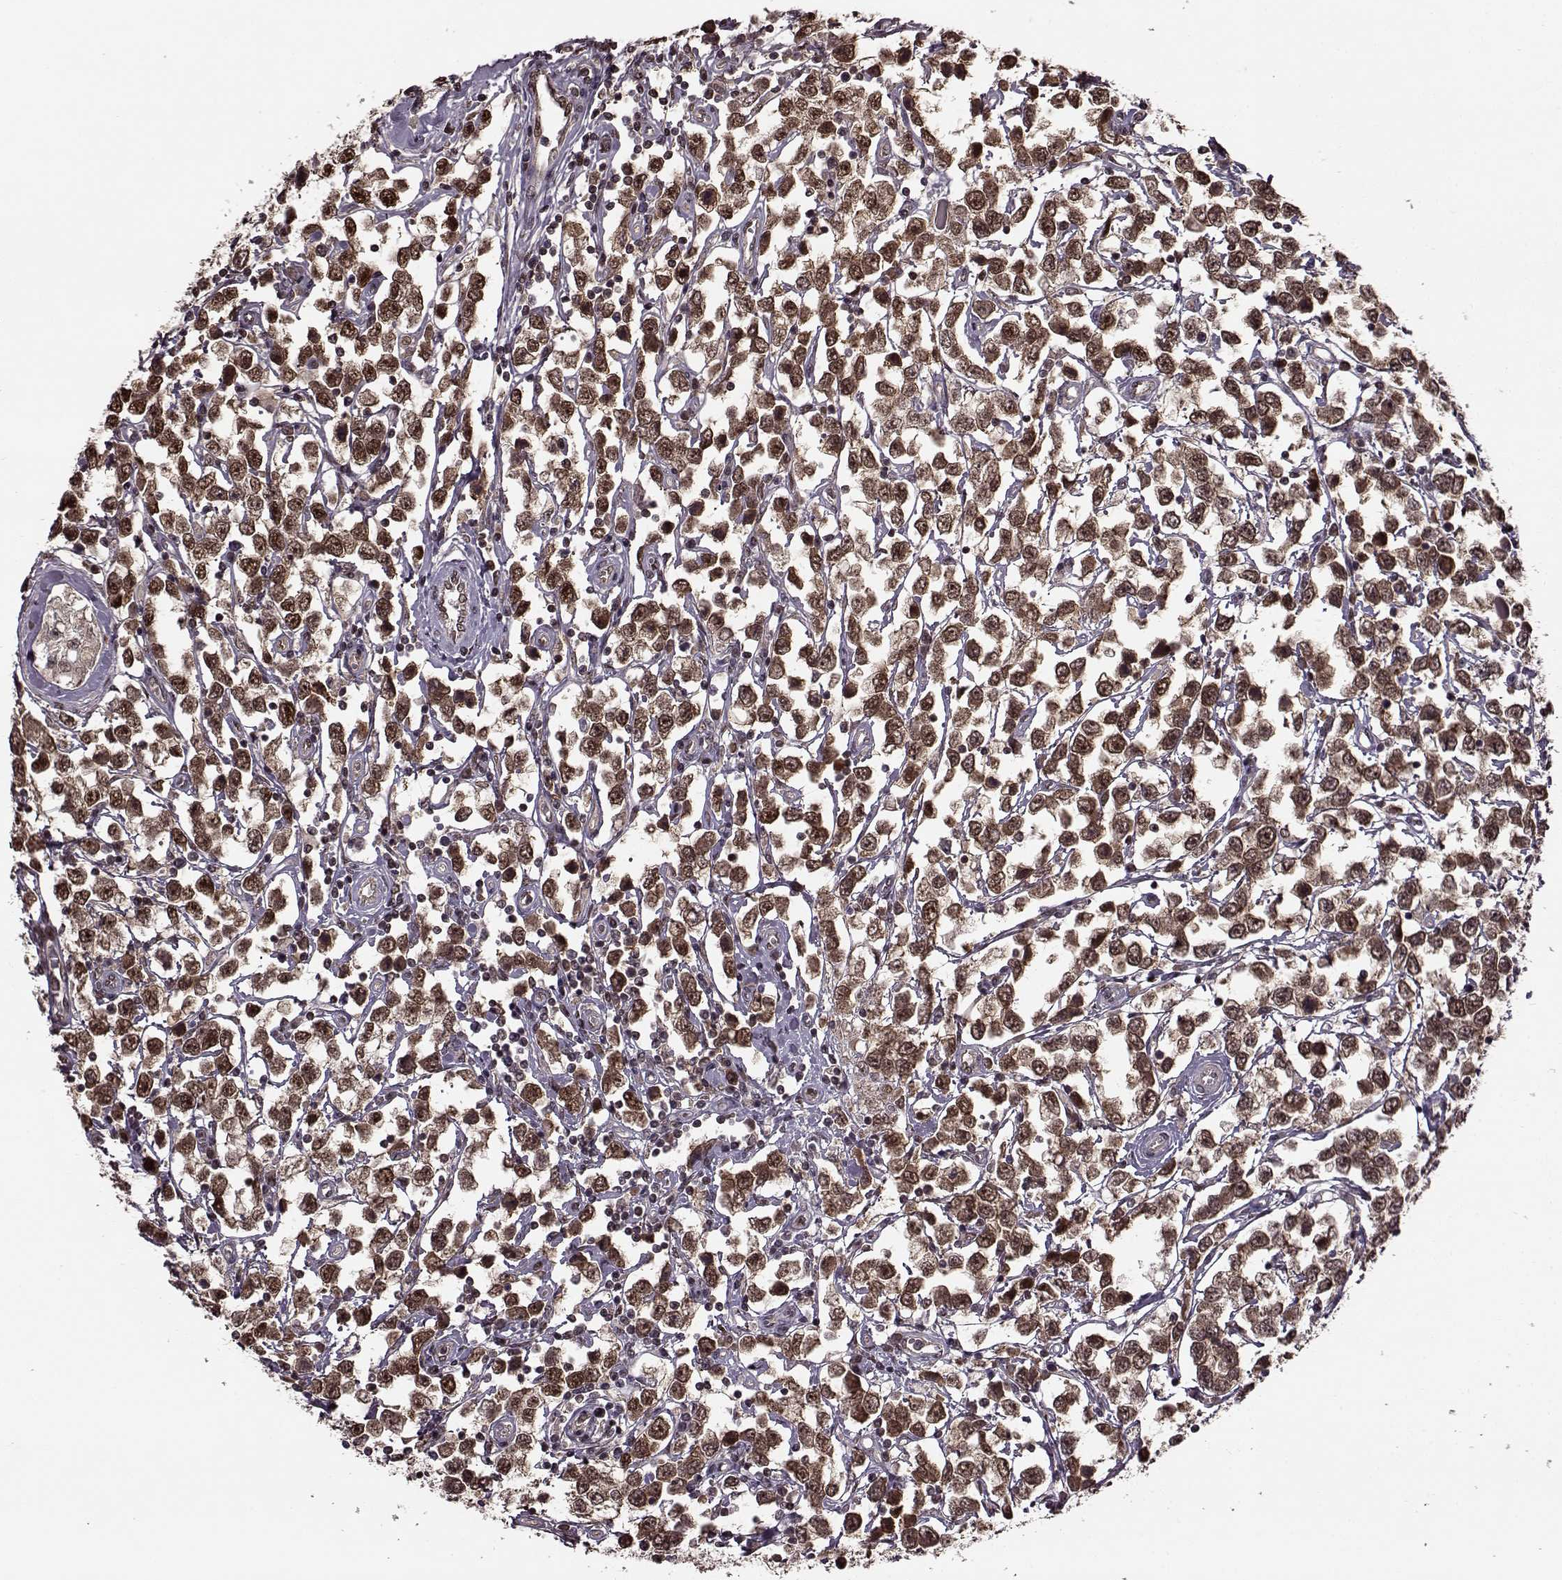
{"staining": {"intensity": "moderate", "quantity": ">75%", "location": "cytoplasmic/membranous,nuclear"}, "tissue": "testis cancer", "cell_type": "Tumor cells", "image_type": "cancer", "snomed": [{"axis": "morphology", "description": "Seminoma, NOS"}, {"axis": "topography", "description": "Testis"}], "caption": "IHC image of human testis cancer (seminoma) stained for a protein (brown), which shows medium levels of moderate cytoplasmic/membranous and nuclear positivity in about >75% of tumor cells.", "gene": "FTO", "patient": {"sex": "male", "age": 34}}